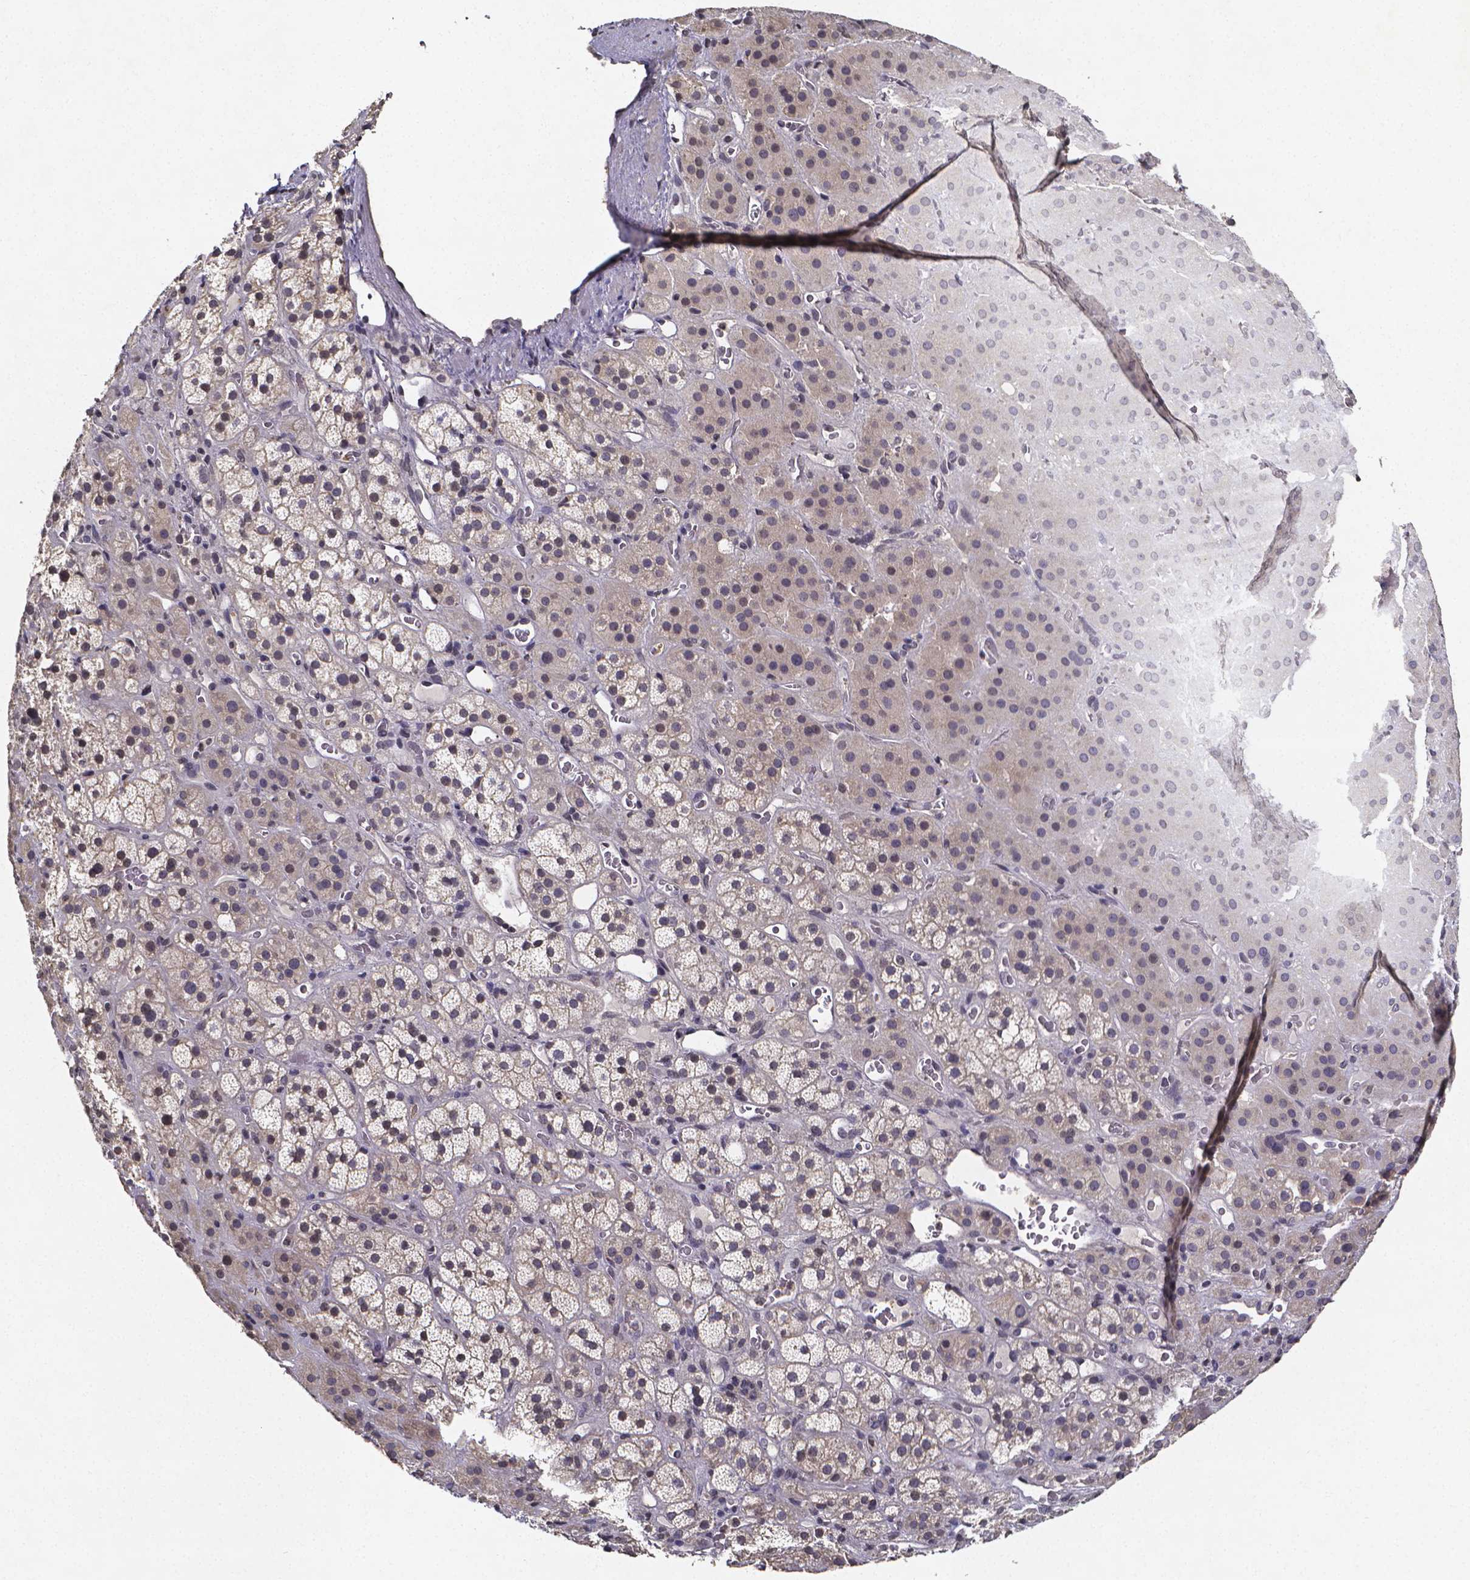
{"staining": {"intensity": "weak", "quantity": "<25%", "location": "cytoplasmic/membranous"}, "tissue": "adrenal gland", "cell_type": "Glandular cells", "image_type": "normal", "snomed": [{"axis": "morphology", "description": "Normal tissue, NOS"}, {"axis": "topography", "description": "Adrenal gland"}], "caption": "Glandular cells show no significant protein staining in unremarkable adrenal gland. Brightfield microscopy of immunohistochemistry (IHC) stained with DAB (brown) and hematoxylin (blue), captured at high magnification.", "gene": "TP73", "patient": {"sex": "male", "age": 57}}